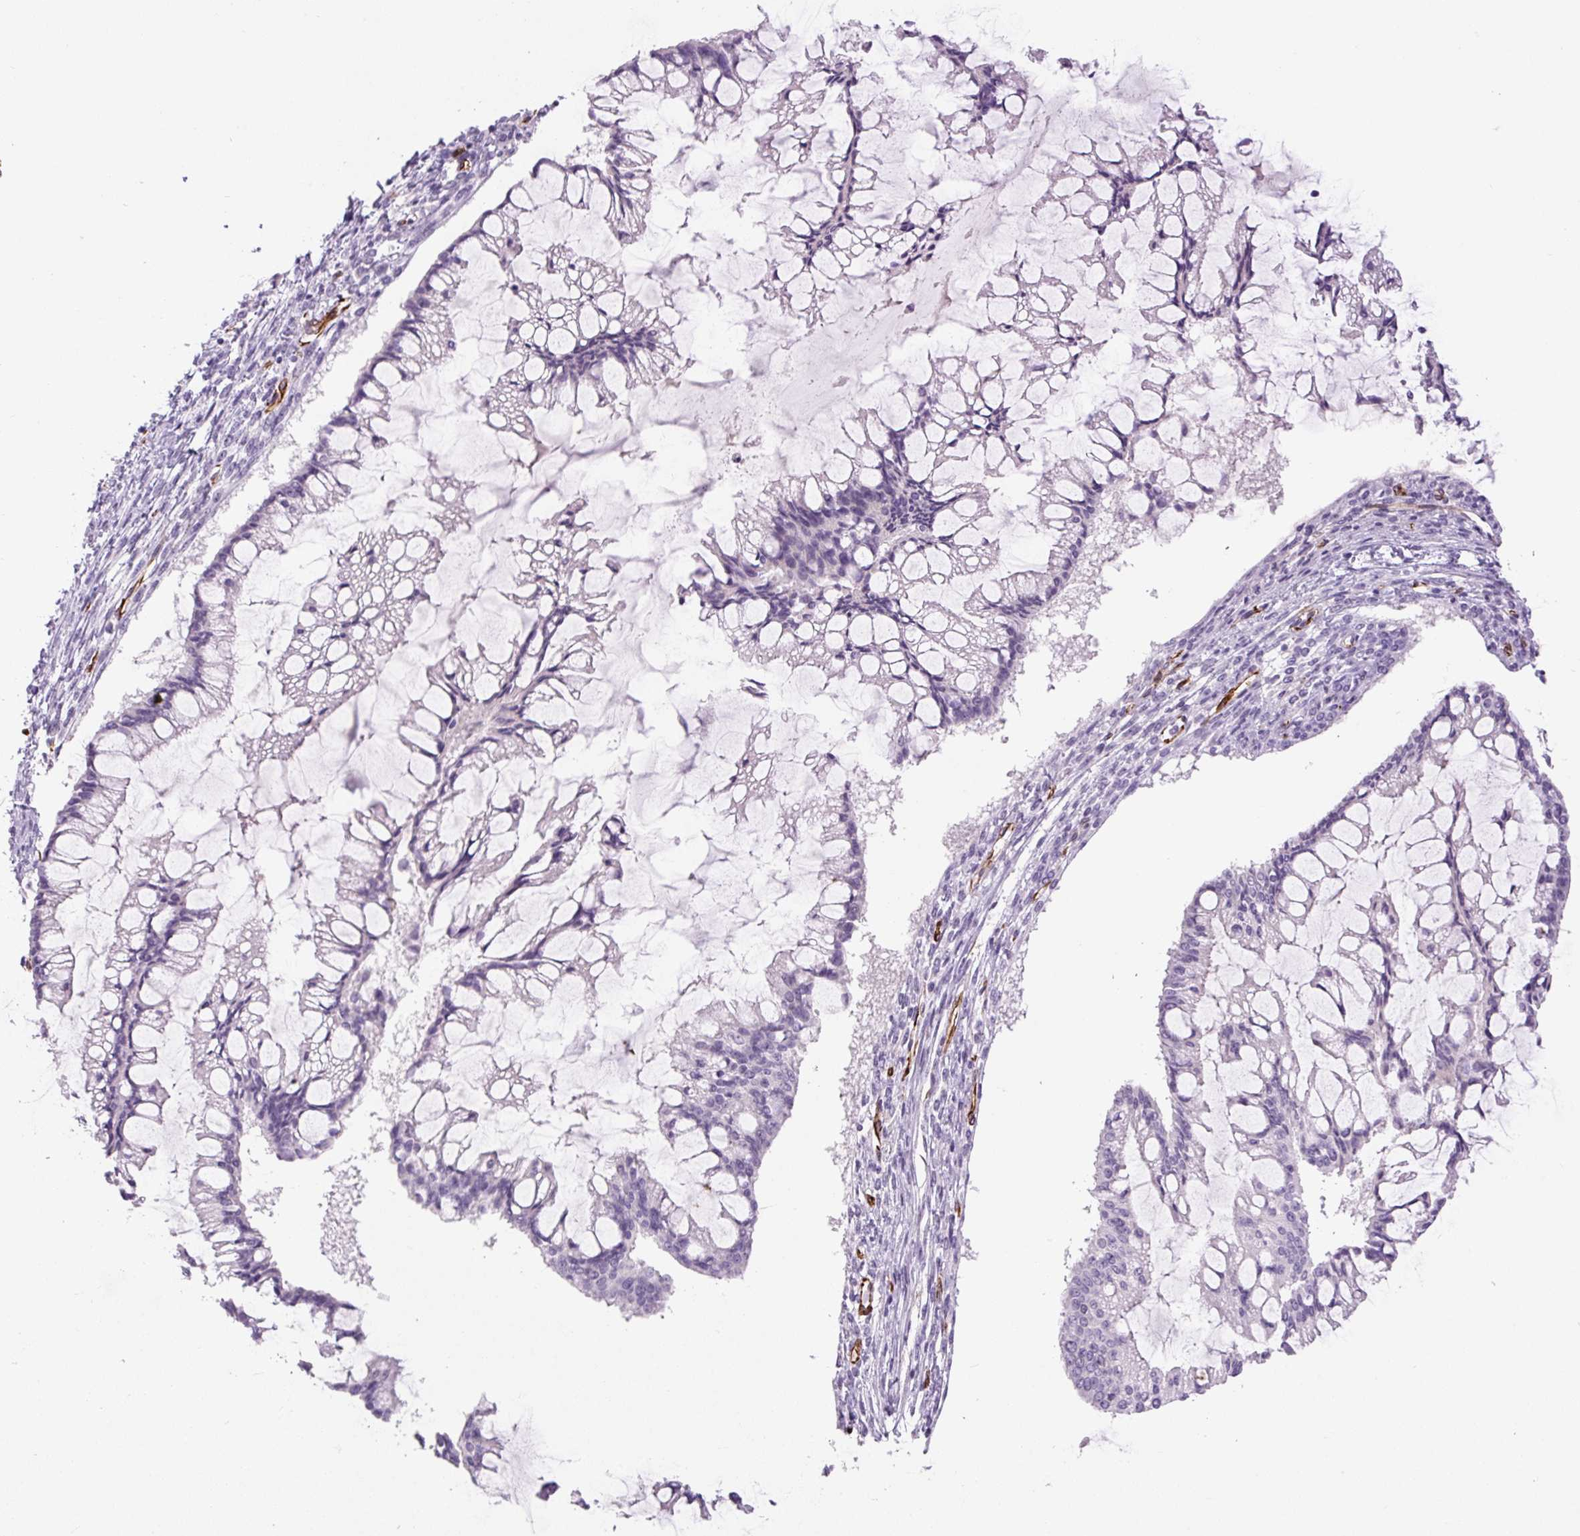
{"staining": {"intensity": "negative", "quantity": "none", "location": "none"}, "tissue": "ovarian cancer", "cell_type": "Tumor cells", "image_type": "cancer", "snomed": [{"axis": "morphology", "description": "Cystadenocarcinoma, mucinous, NOS"}, {"axis": "topography", "description": "Ovary"}], "caption": "Histopathology image shows no protein staining in tumor cells of ovarian cancer tissue.", "gene": "NES", "patient": {"sex": "female", "age": 73}}